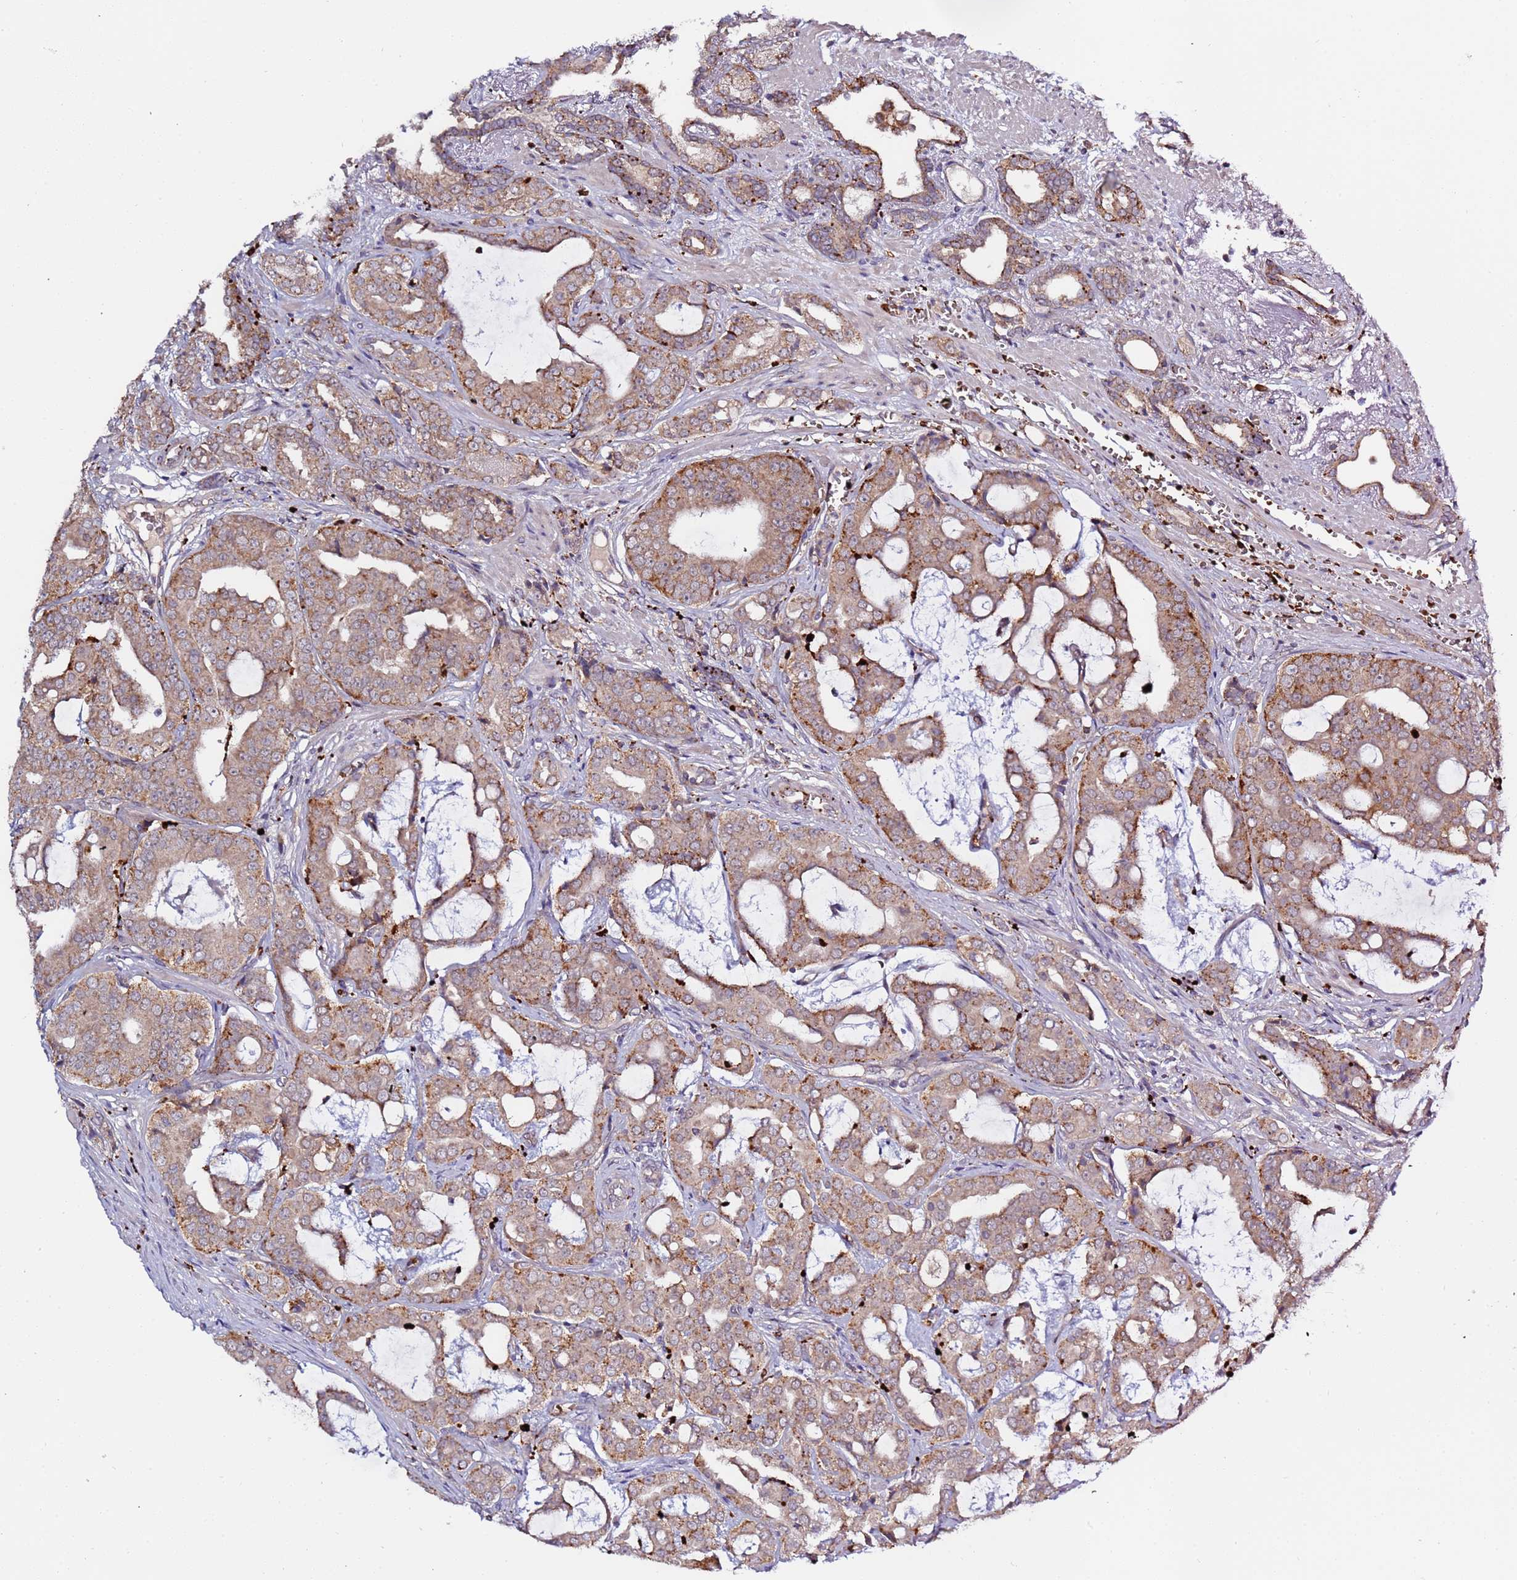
{"staining": {"intensity": "moderate", "quantity": ">75%", "location": "cytoplasmic/membranous"}, "tissue": "prostate cancer", "cell_type": "Tumor cells", "image_type": "cancer", "snomed": [{"axis": "morphology", "description": "Adenocarcinoma, High grade"}, {"axis": "topography", "description": "Prostate"}], "caption": "About >75% of tumor cells in adenocarcinoma (high-grade) (prostate) show moderate cytoplasmic/membranous protein positivity as visualized by brown immunohistochemical staining.", "gene": "VPS36", "patient": {"sex": "male", "age": 71}}